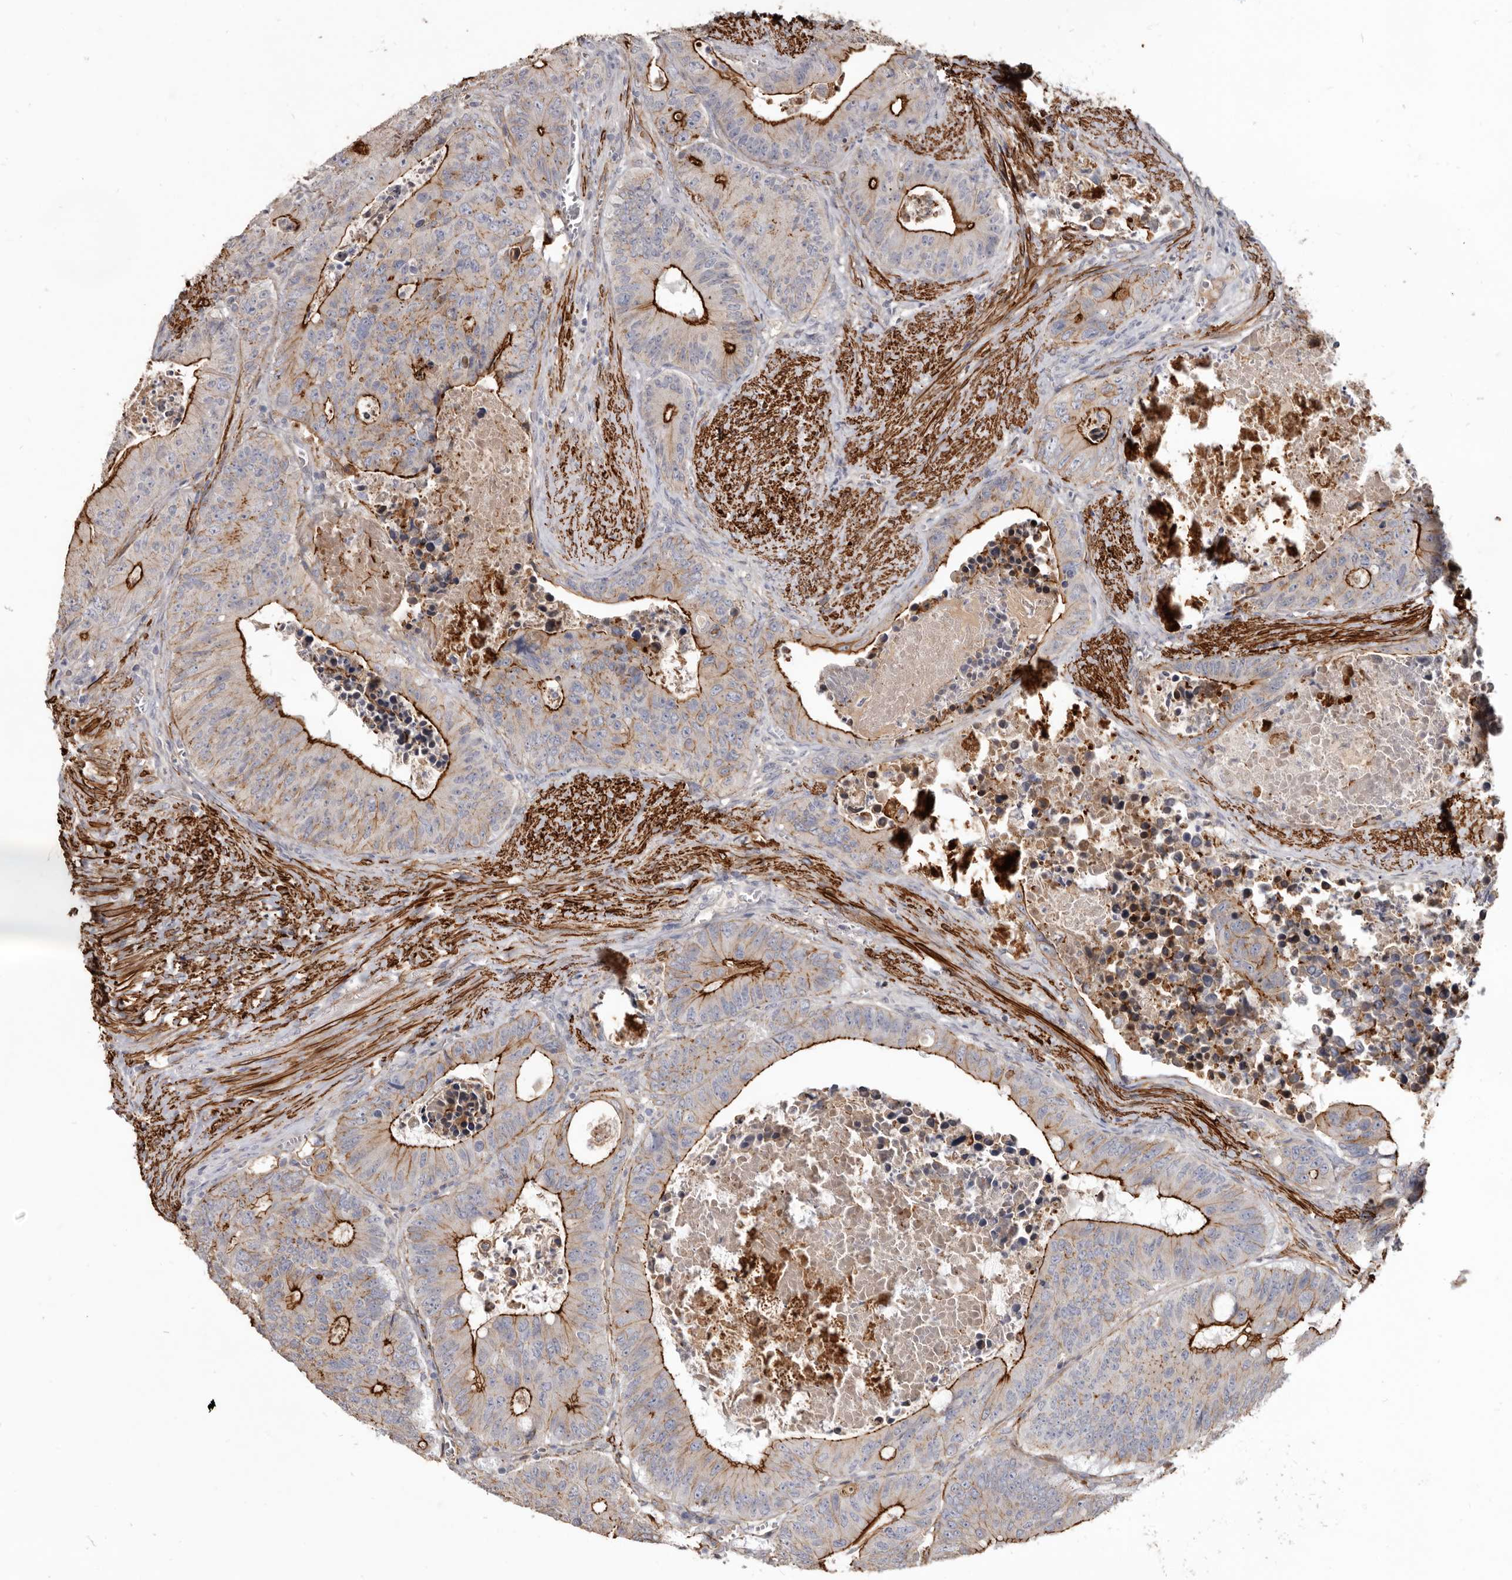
{"staining": {"intensity": "strong", "quantity": "25%-75%", "location": "cytoplasmic/membranous"}, "tissue": "colorectal cancer", "cell_type": "Tumor cells", "image_type": "cancer", "snomed": [{"axis": "morphology", "description": "Adenocarcinoma, NOS"}, {"axis": "topography", "description": "Colon"}], "caption": "Brown immunohistochemical staining in adenocarcinoma (colorectal) demonstrates strong cytoplasmic/membranous positivity in approximately 25%-75% of tumor cells. The staining was performed using DAB (3,3'-diaminobenzidine), with brown indicating positive protein expression. Nuclei are stained blue with hematoxylin.", "gene": "CGN", "patient": {"sex": "male", "age": 87}}